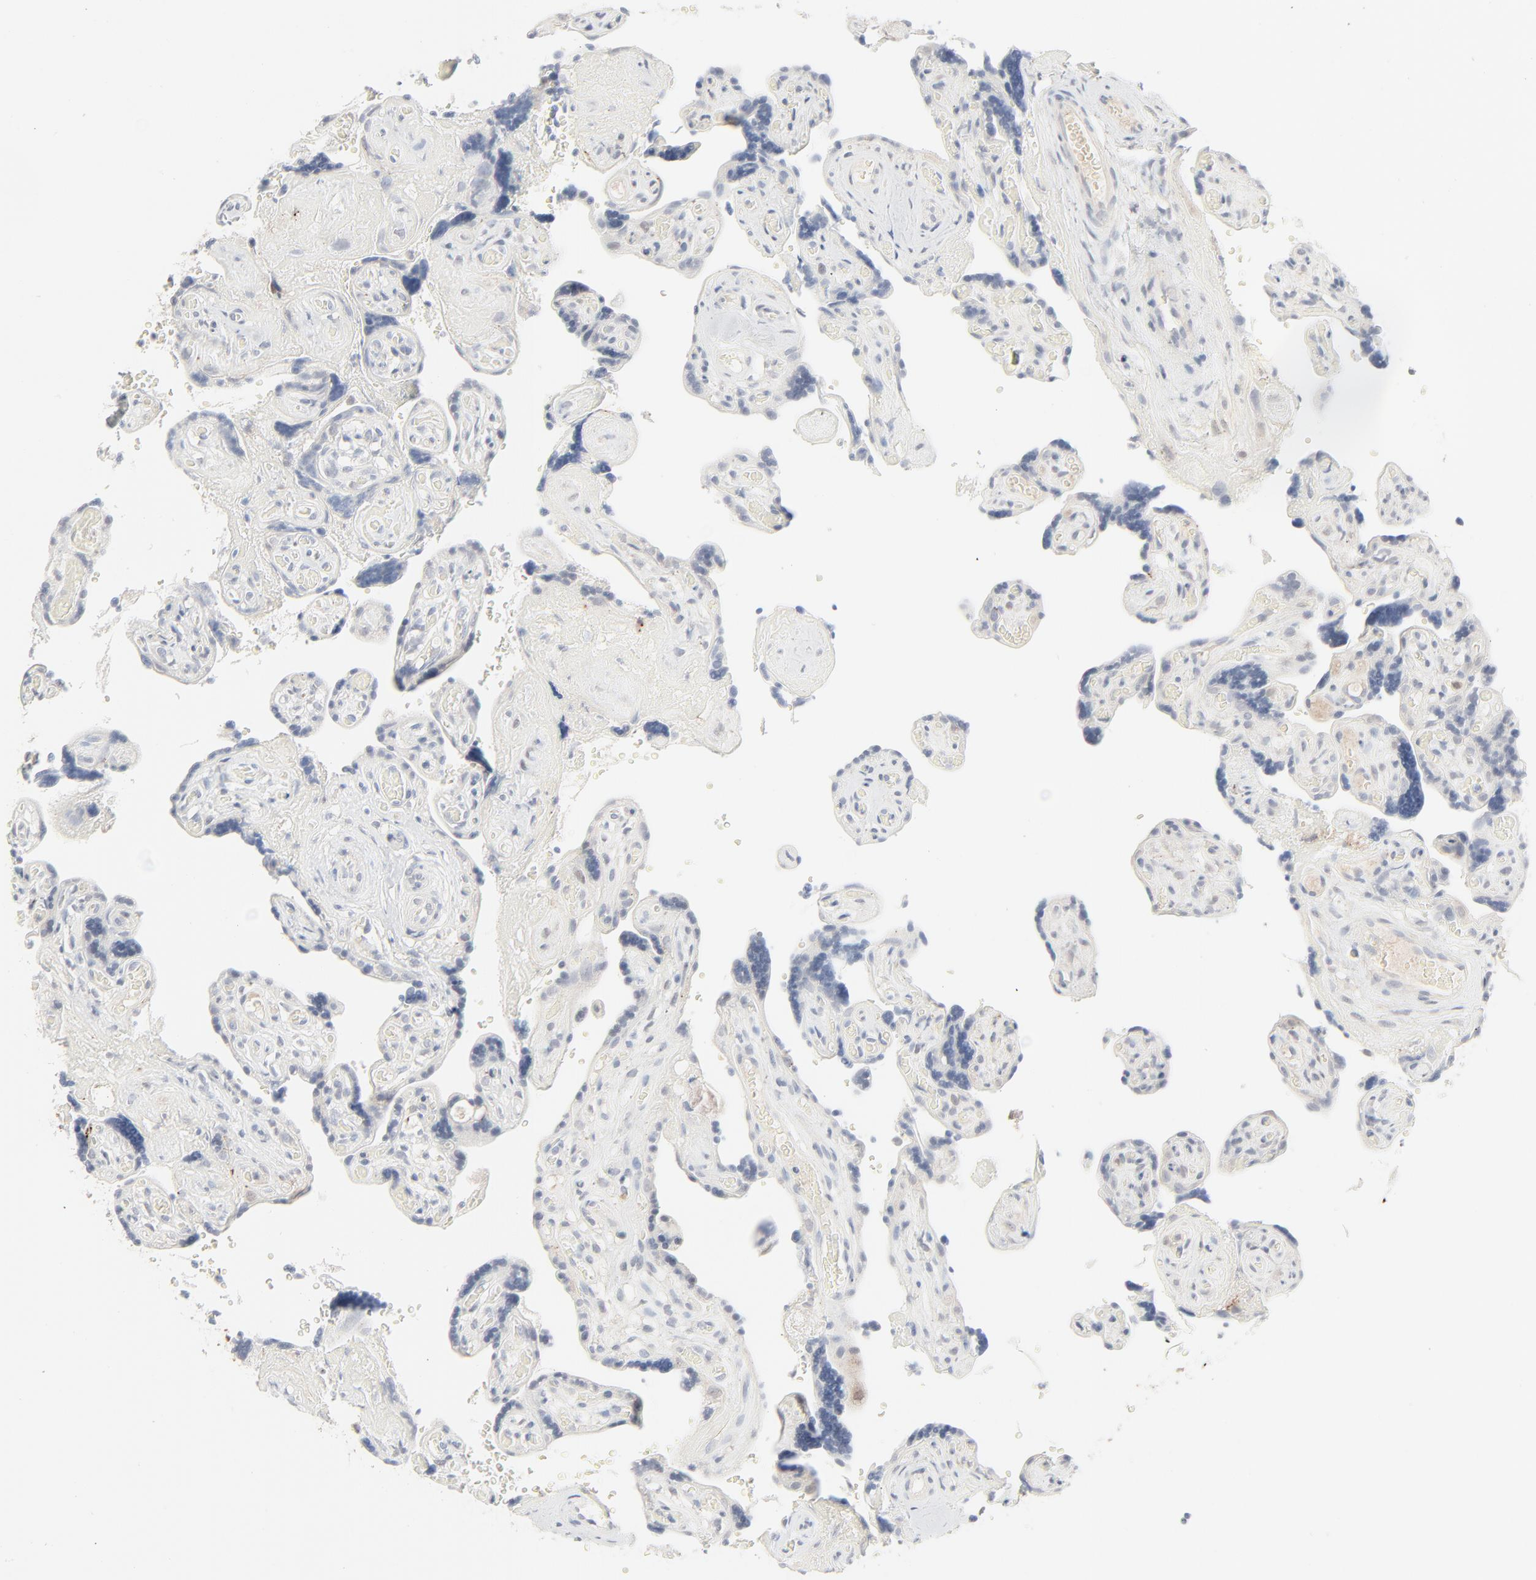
{"staining": {"intensity": "weak", "quantity": ">75%", "location": "cytoplasmic/membranous"}, "tissue": "placenta", "cell_type": "Decidual cells", "image_type": "normal", "snomed": [{"axis": "morphology", "description": "Normal tissue, NOS"}, {"axis": "topography", "description": "Placenta"}], "caption": "Unremarkable placenta reveals weak cytoplasmic/membranous positivity in approximately >75% of decidual cells.", "gene": "LGALS2", "patient": {"sex": "female", "age": 30}}